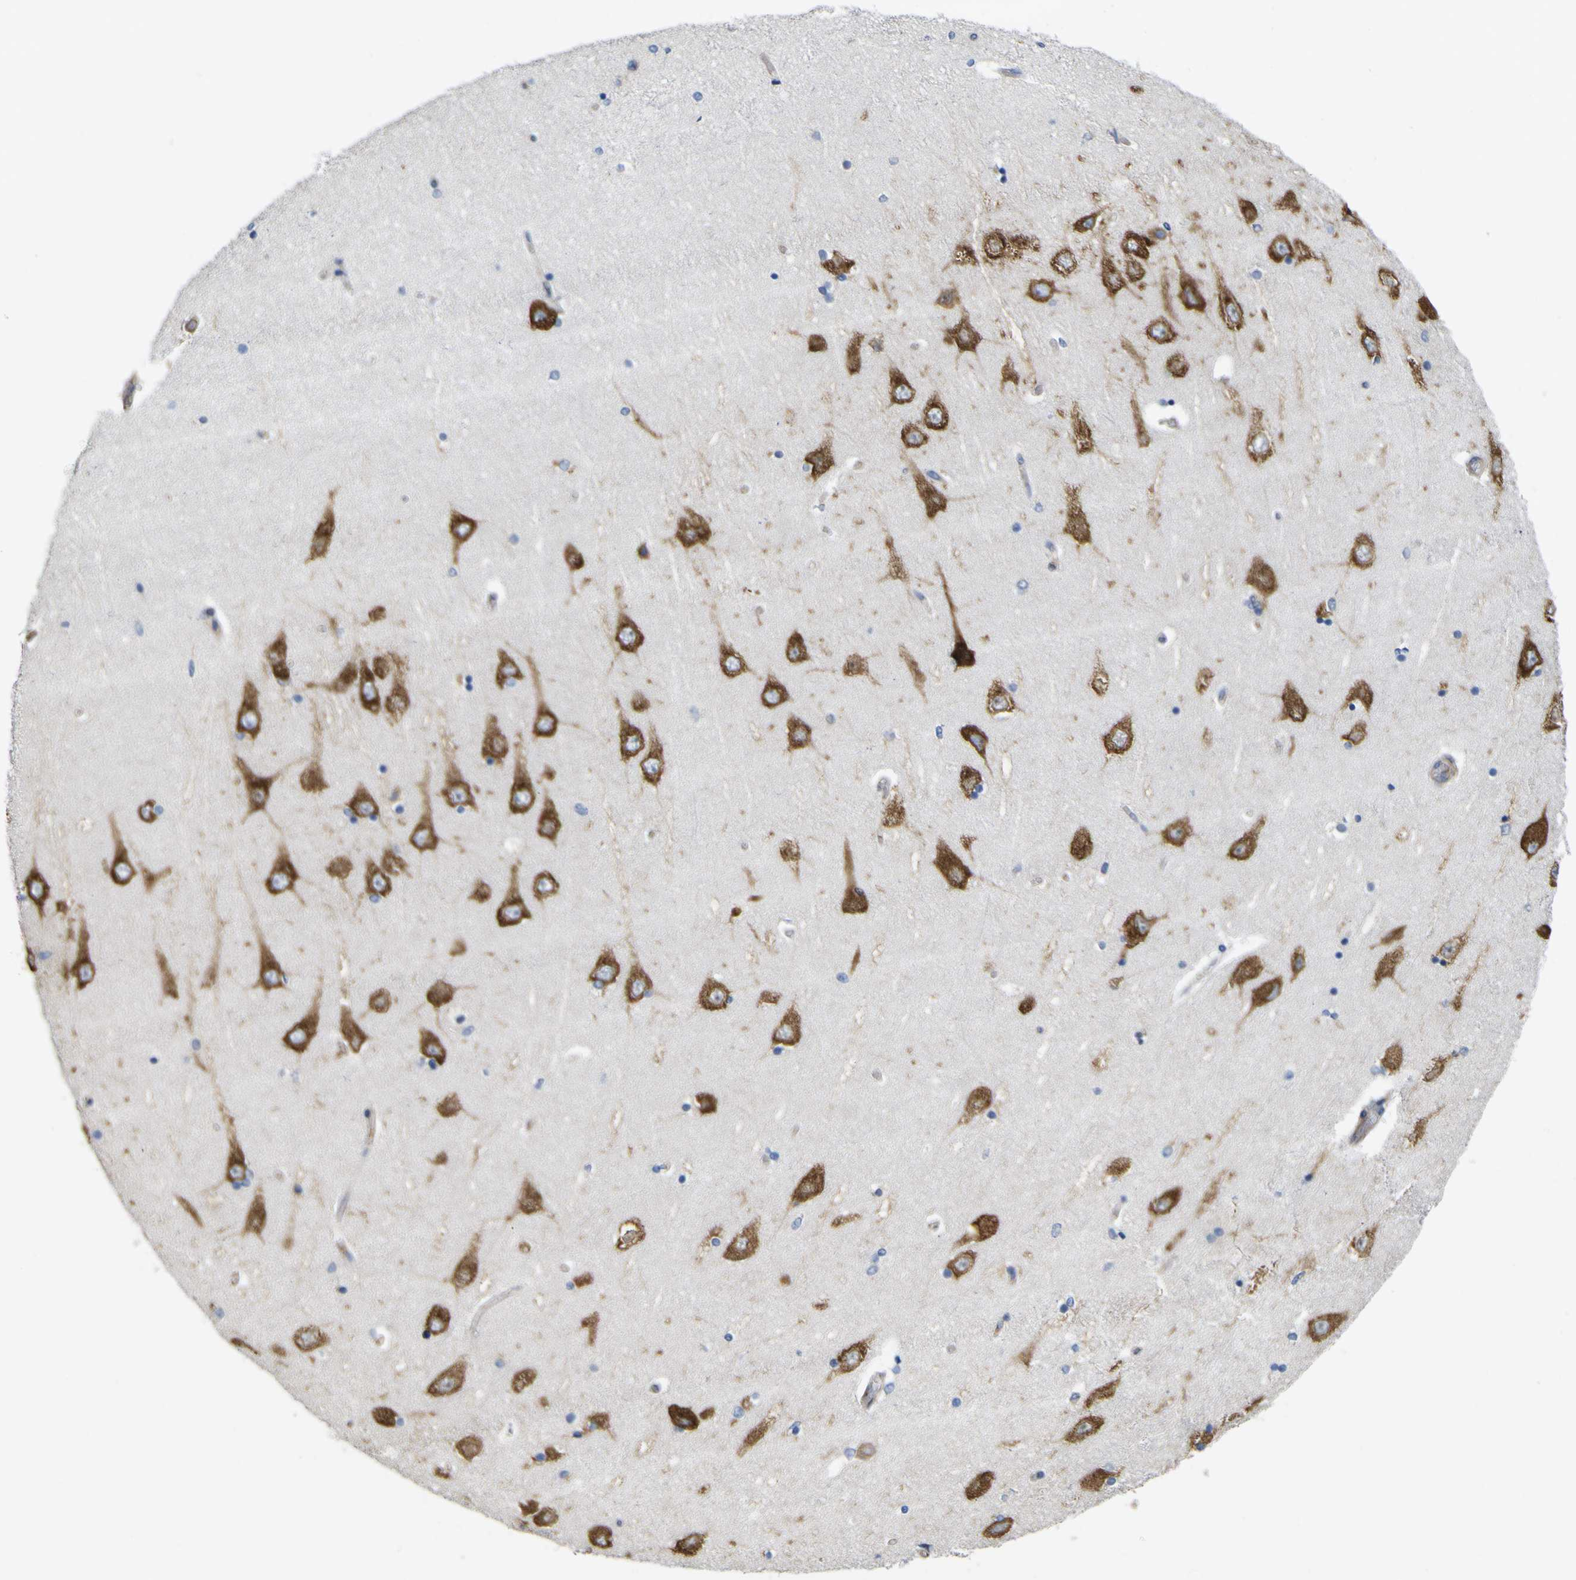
{"staining": {"intensity": "negative", "quantity": "none", "location": "none"}, "tissue": "hippocampus", "cell_type": "Glial cells", "image_type": "normal", "snomed": [{"axis": "morphology", "description": "Normal tissue, NOS"}, {"axis": "topography", "description": "Hippocampus"}], "caption": "Glial cells are negative for brown protein staining in benign hippocampus. (DAB immunohistochemistry visualized using brightfield microscopy, high magnification).", "gene": "MYEOV", "patient": {"sex": "female", "age": 54}}